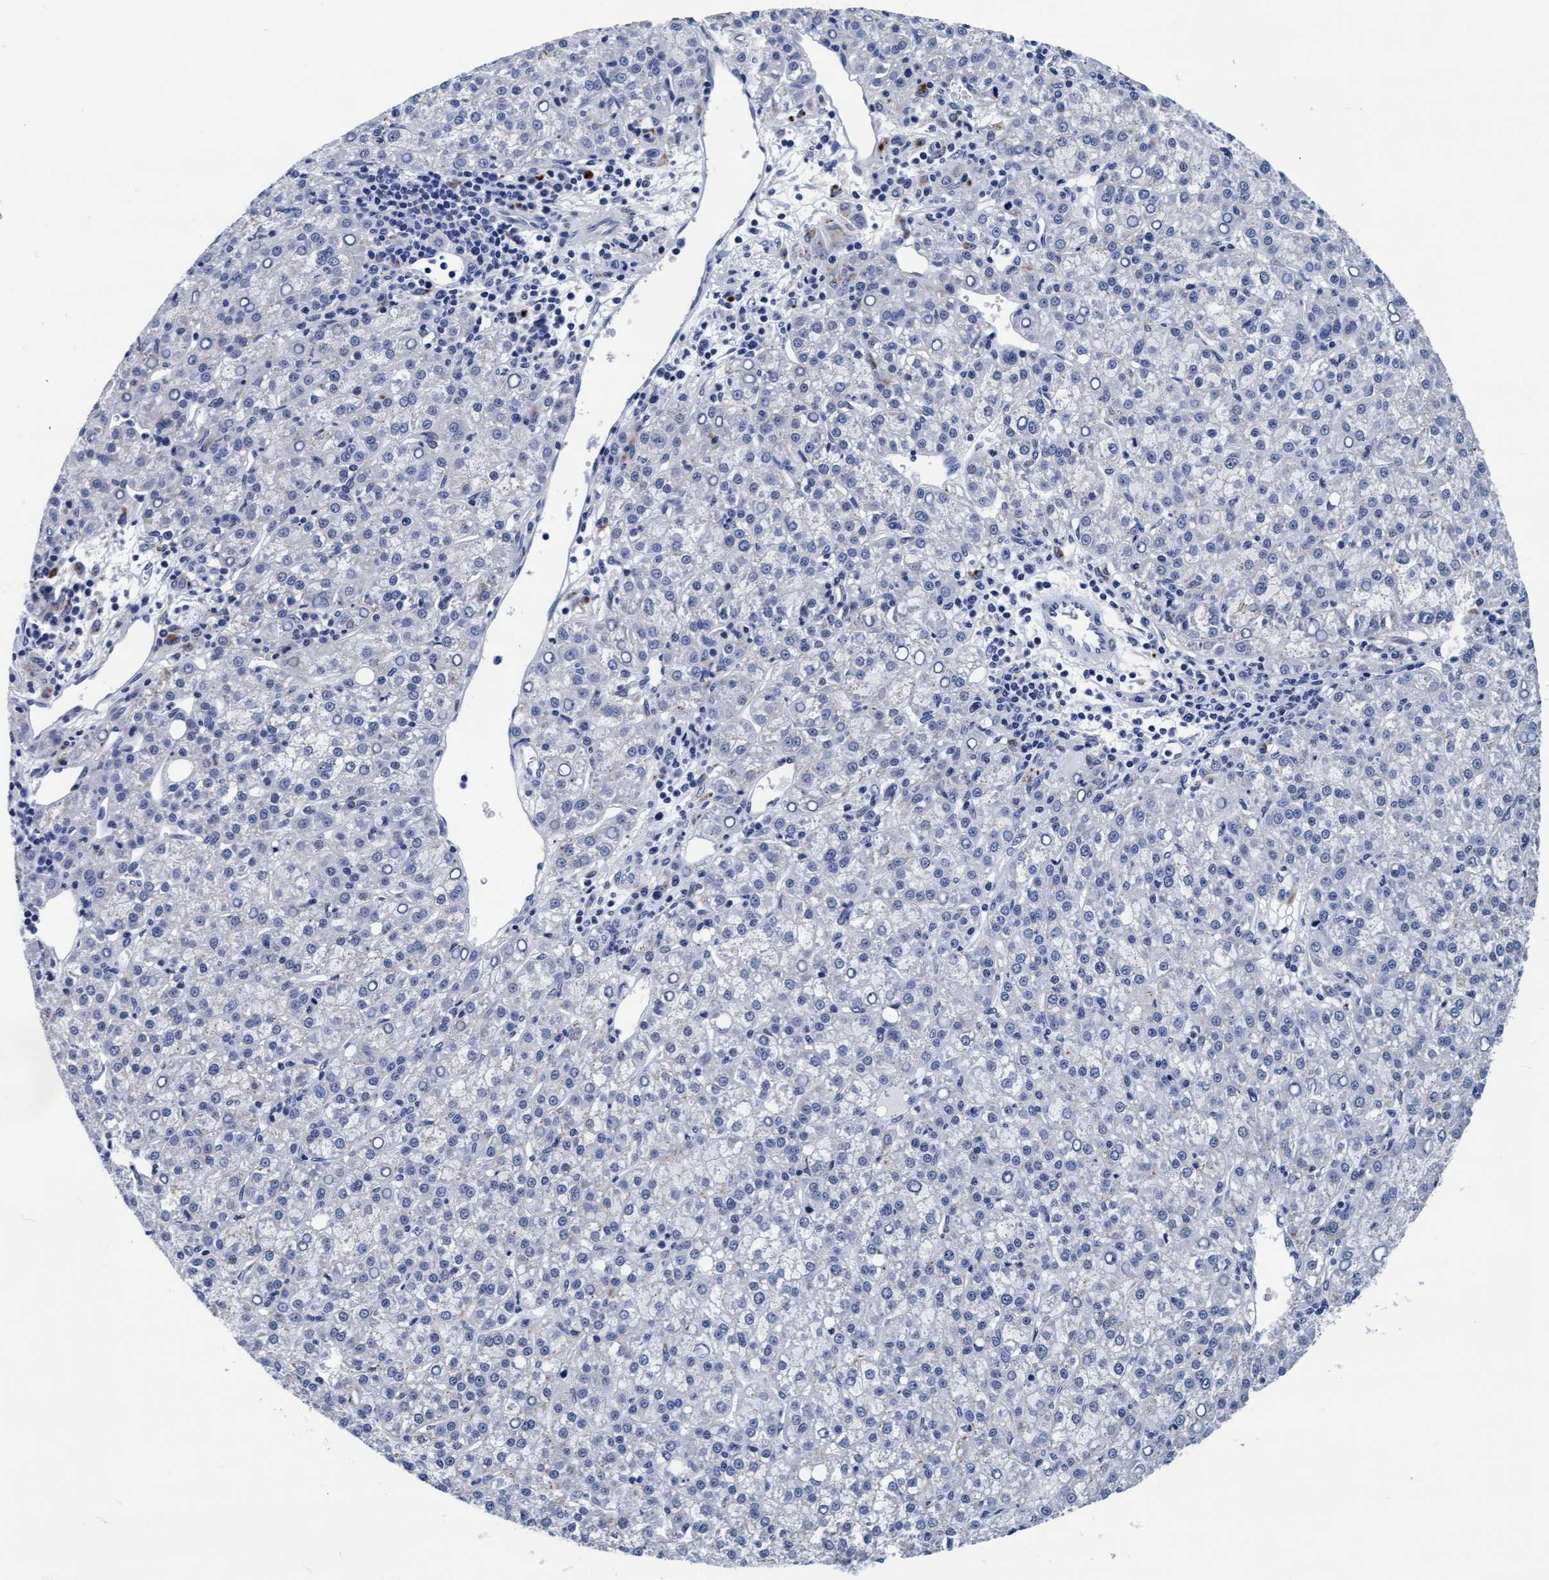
{"staining": {"intensity": "negative", "quantity": "none", "location": "none"}, "tissue": "liver cancer", "cell_type": "Tumor cells", "image_type": "cancer", "snomed": [{"axis": "morphology", "description": "Carcinoma, Hepatocellular, NOS"}, {"axis": "topography", "description": "Liver"}], "caption": "Photomicrograph shows no significant protein staining in tumor cells of liver hepatocellular carcinoma.", "gene": "ARSG", "patient": {"sex": "female", "age": 58}}